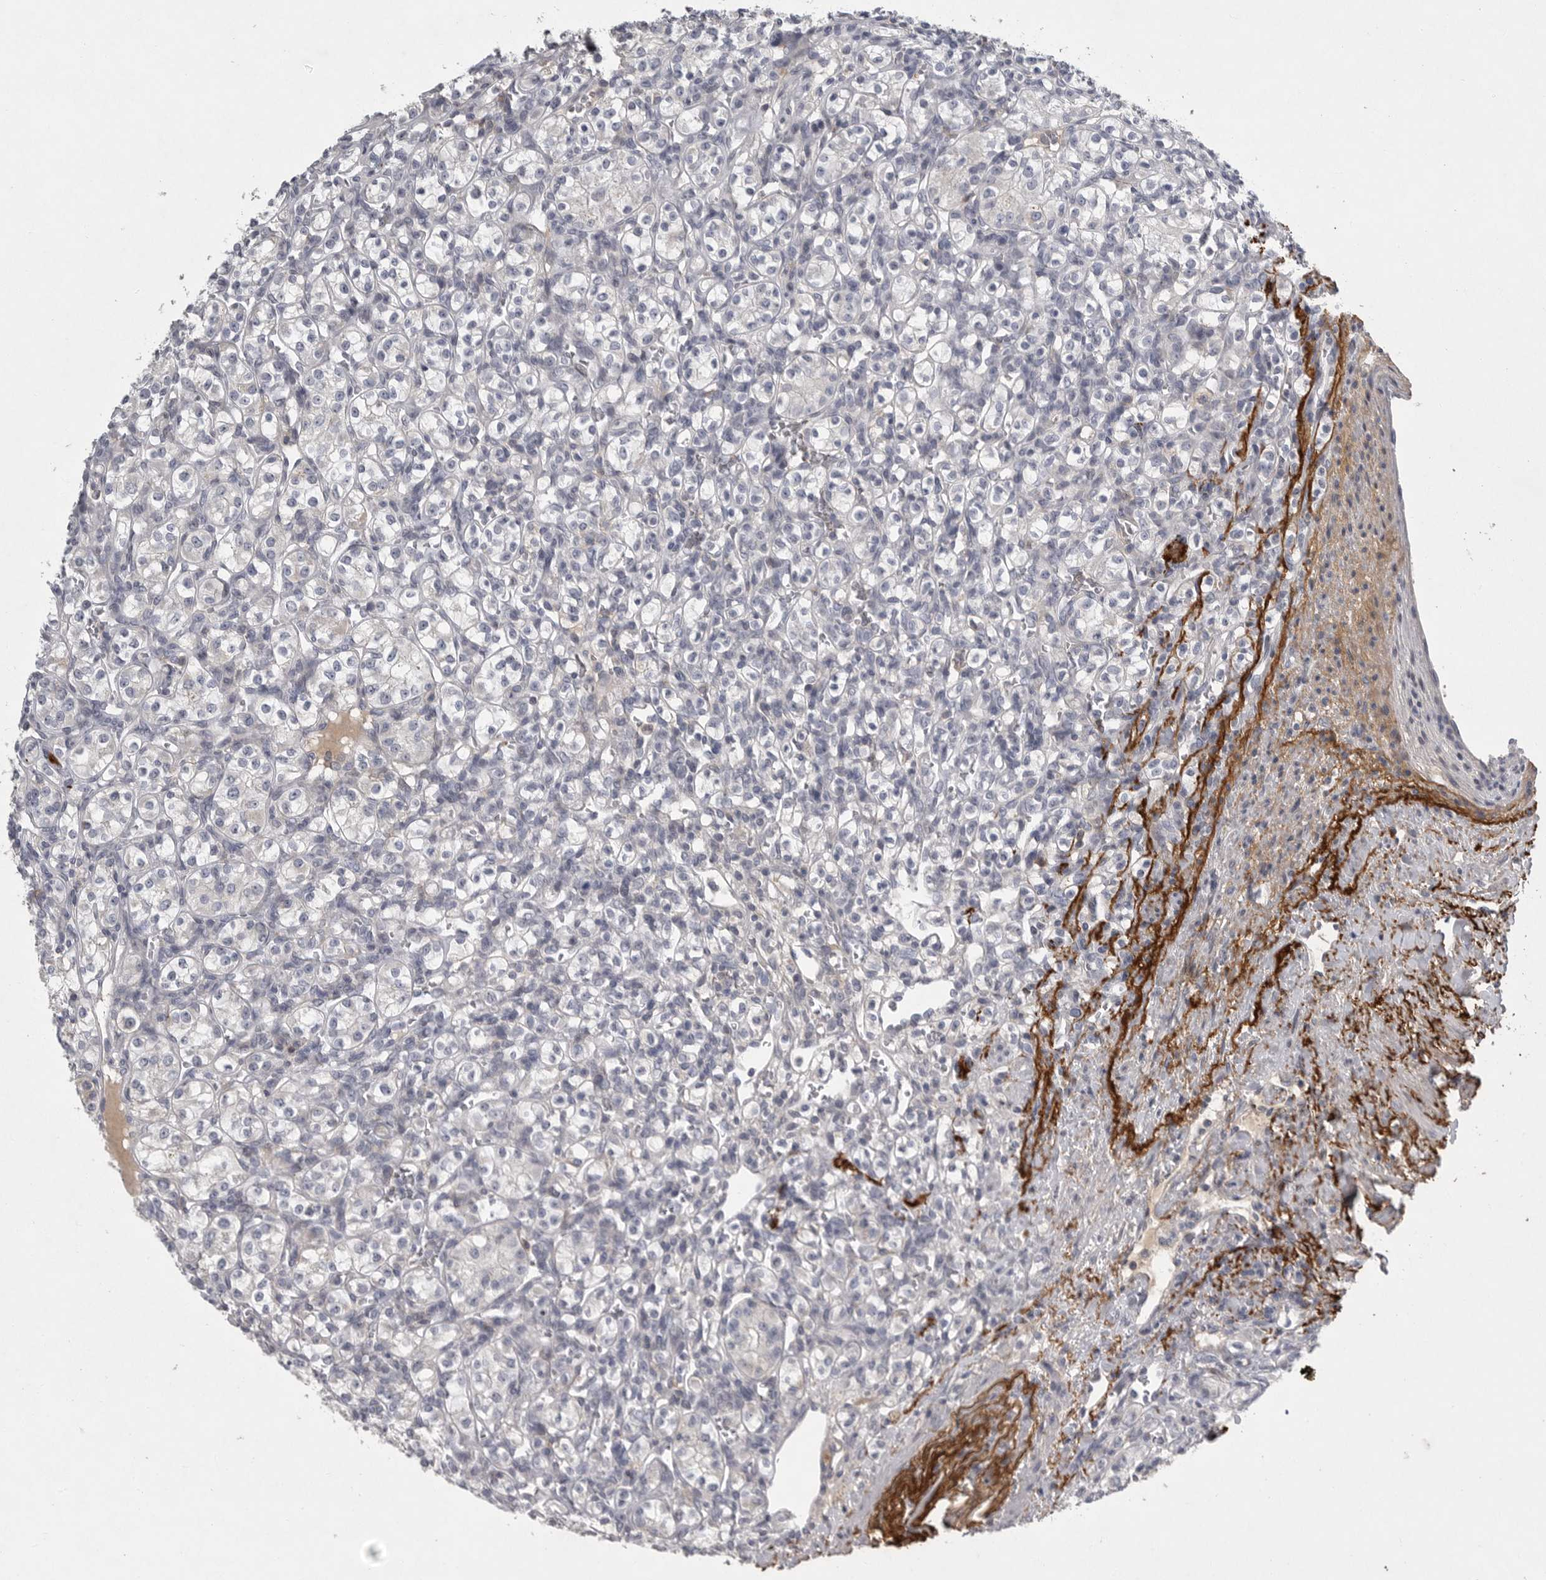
{"staining": {"intensity": "negative", "quantity": "none", "location": "none"}, "tissue": "renal cancer", "cell_type": "Tumor cells", "image_type": "cancer", "snomed": [{"axis": "morphology", "description": "Adenocarcinoma, NOS"}, {"axis": "topography", "description": "Kidney"}], "caption": "IHC micrograph of human renal cancer stained for a protein (brown), which exhibits no positivity in tumor cells.", "gene": "CRP", "patient": {"sex": "male", "age": 77}}